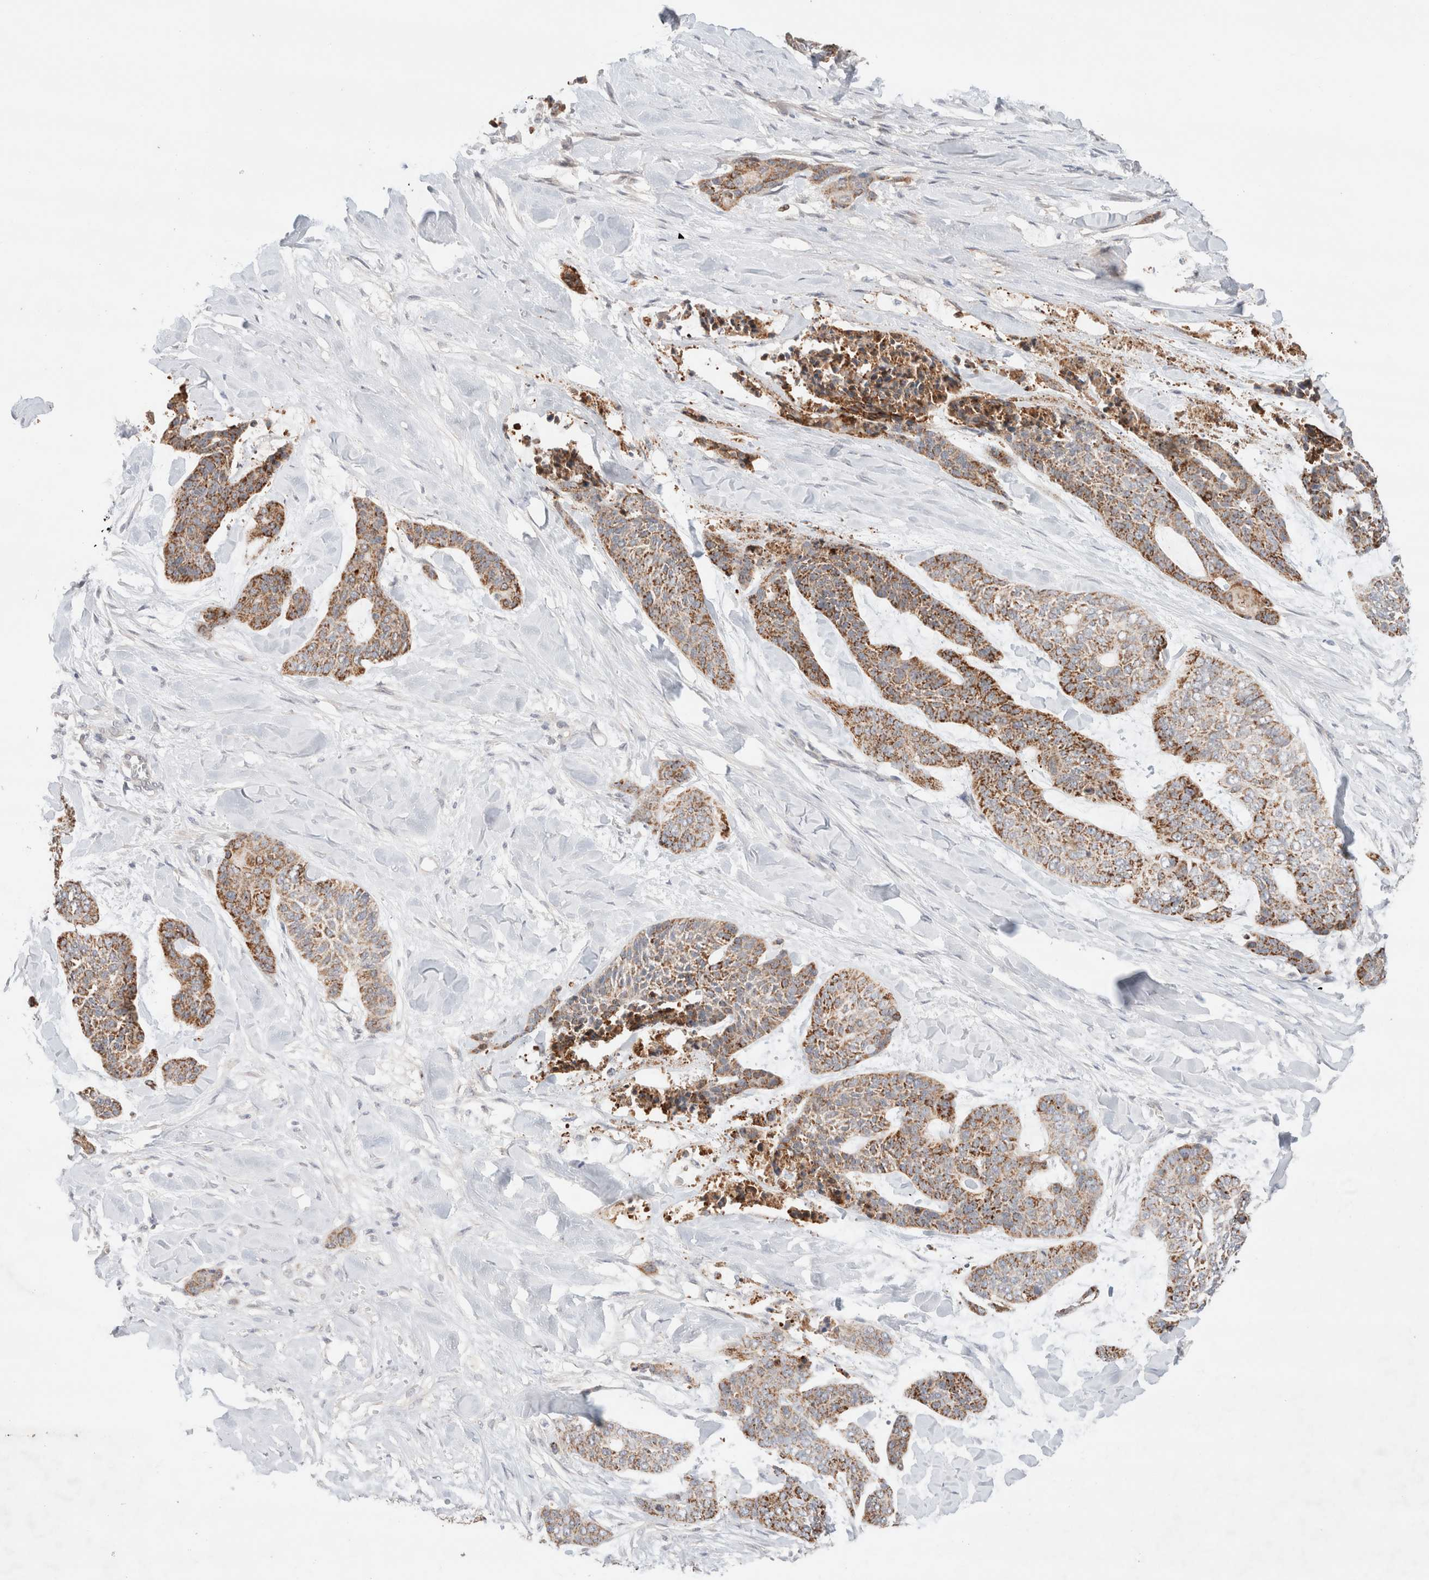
{"staining": {"intensity": "moderate", "quantity": ">75%", "location": "cytoplasmic/membranous"}, "tissue": "skin cancer", "cell_type": "Tumor cells", "image_type": "cancer", "snomed": [{"axis": "morphology", "description": "Basal cell carcinoma"}, {"axis": "topography", "description": "Skin"}], "caption": "Human basal cell carcinoma (skin) stained for a protein (brown) demonstrates moderate cytoplasmic/membranous positive positivity in about >75% of tumor cells.", "gene": "TRIM41", "patient": {"sex": "female", "age": 64}}